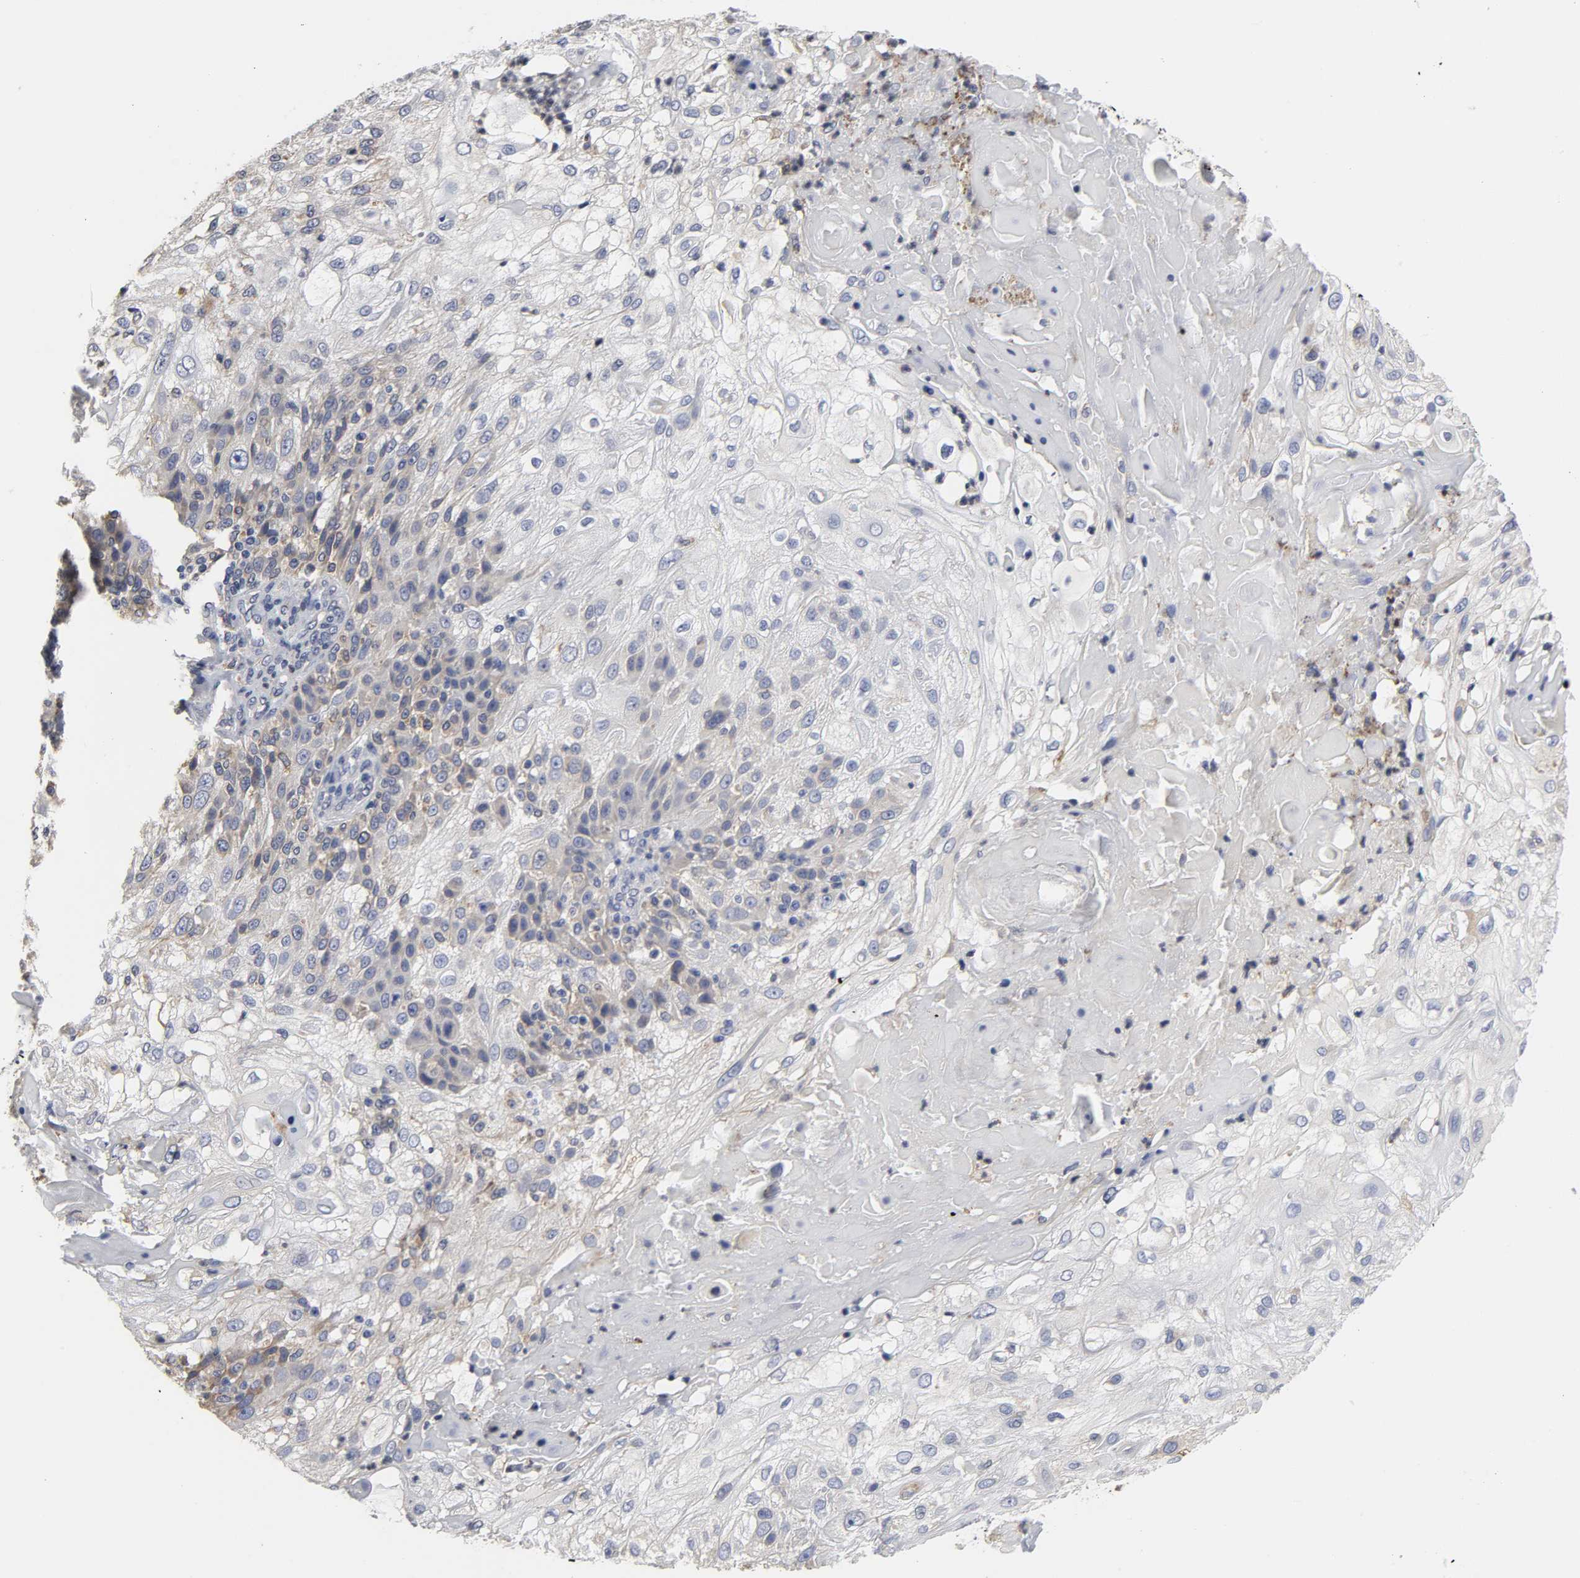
{"staining": {"intensity": "moderate", "quantity": "25%-75%", "location": "cytoplasmic/membranous"}, "tissue": "skin cancer", "cell_type": "Tumor cells", "image_type": "cancer", "snomed": [{"axis": "morphology", "description": "Normal tissue, NOS"}, {"axis": "morphology", "description": "Squamous cell carcinoma, NOS"}, {"axis": "topography", "description": "Skin"}], "caption": "This photomicrograph shows IHC staining of squamous cell carcinoma (skin), with medium moderate cytoplasmic/membranous positivity in approximately 25%-75% of tumor cells.", "gene": "HCK", "patient": {"sex": "female", "age": 83}}